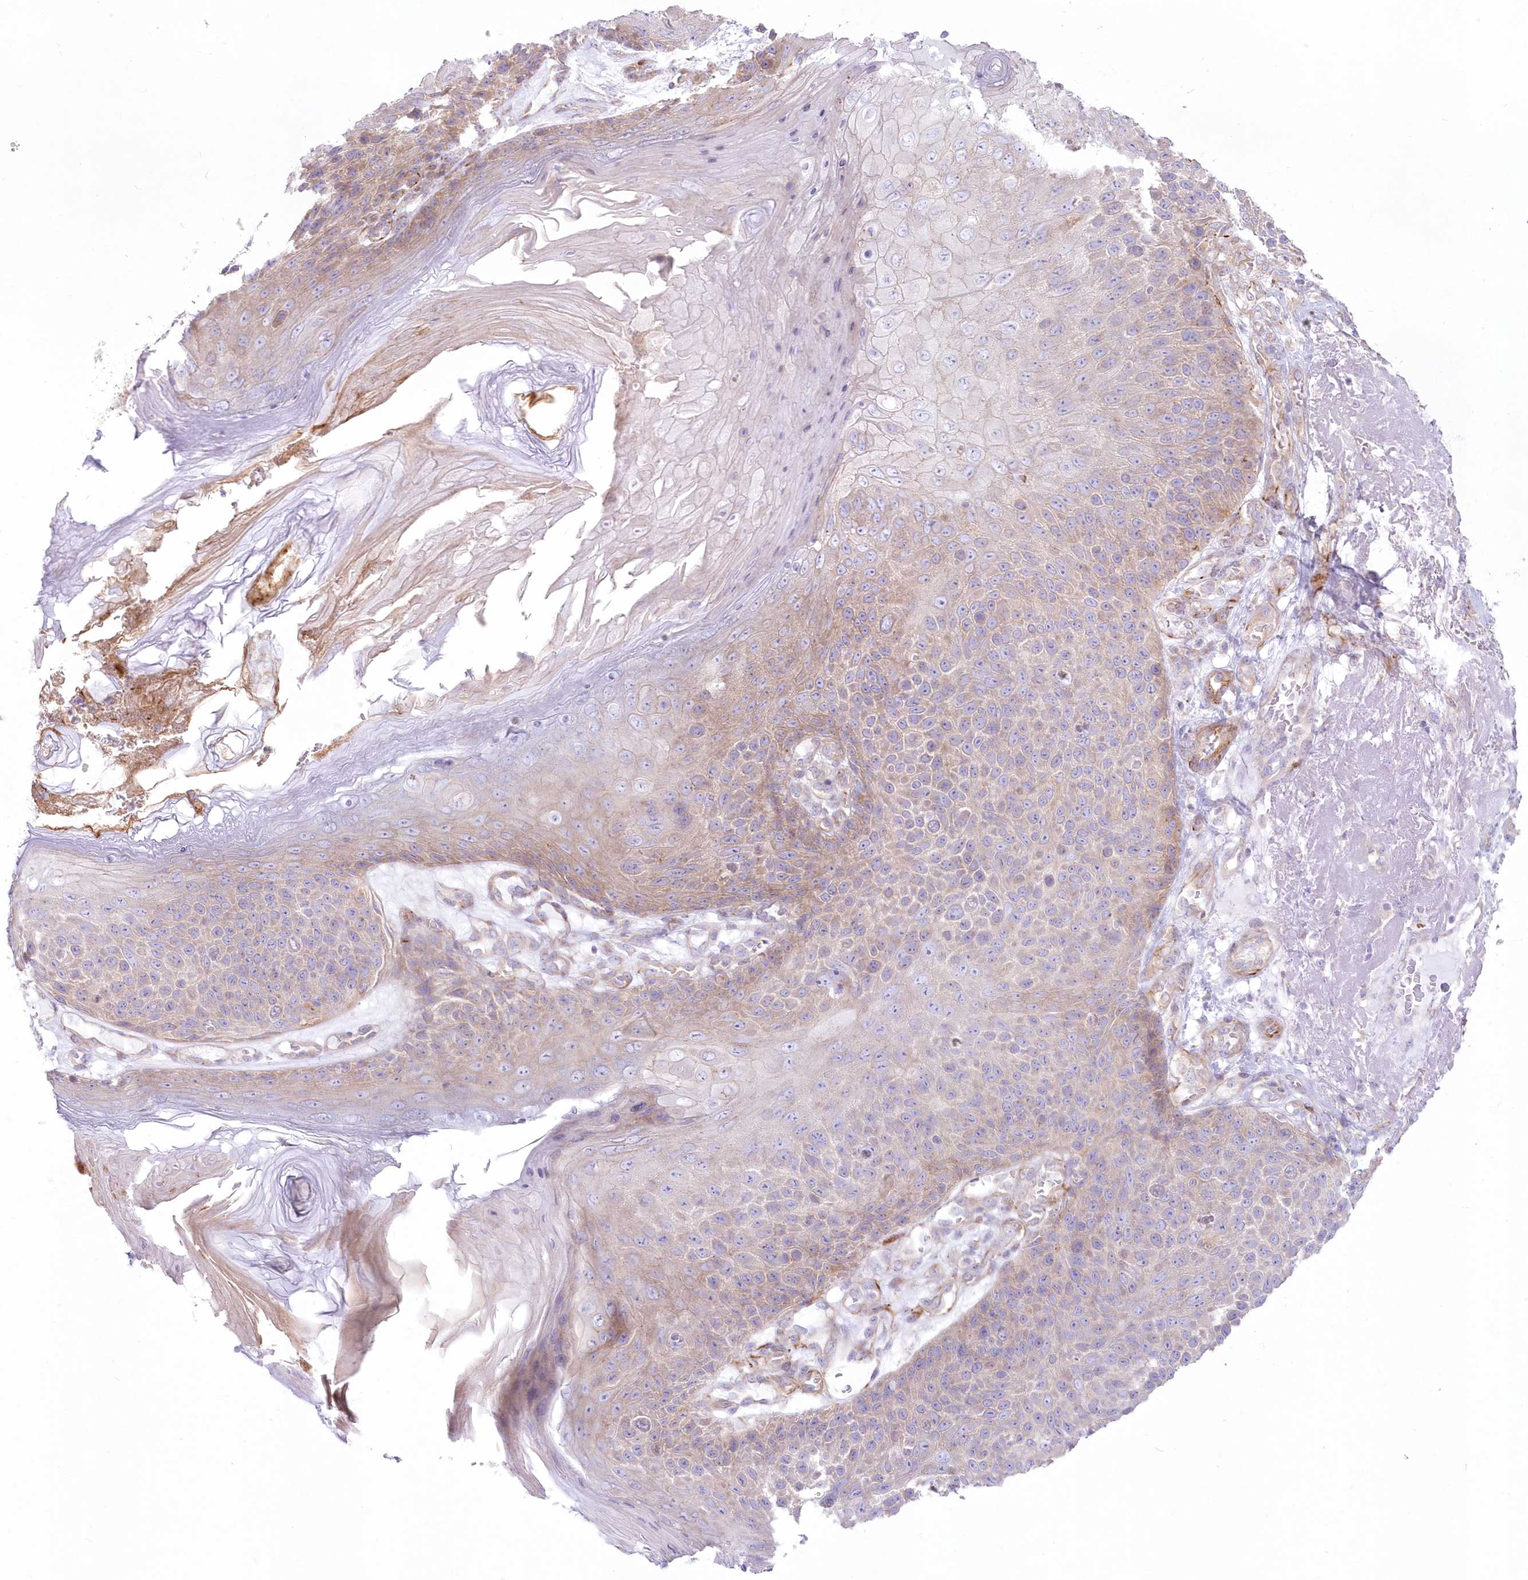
{"staining": {"intensity": "weak", "quantity": "25%-75%", "location": "cytoplasmic/membranous"}, "tissue": "skin cancer", "cell_type": "Tumor cells", "image_type": "cancer", "snomed": [{"axis": "morphology", "description": "Squamous cell carcinoma, NOS"}, {"axis": "topography", "description": "Skin"}], "caption": "Protein analysis of skin cancer (squamous cell carcinoma) tissue displays weak cytoplasmic/membranous positivity in about 25%-75% of tumor cells. The protein of interest is stained brown, and the nuclei are stained in blue (DAB (3,3'-diaminobenzidine) IHC with brightfield microscopy, high magnification).", "gene": "ZNF843", "patient": {"sex": "female", "age": 88}}